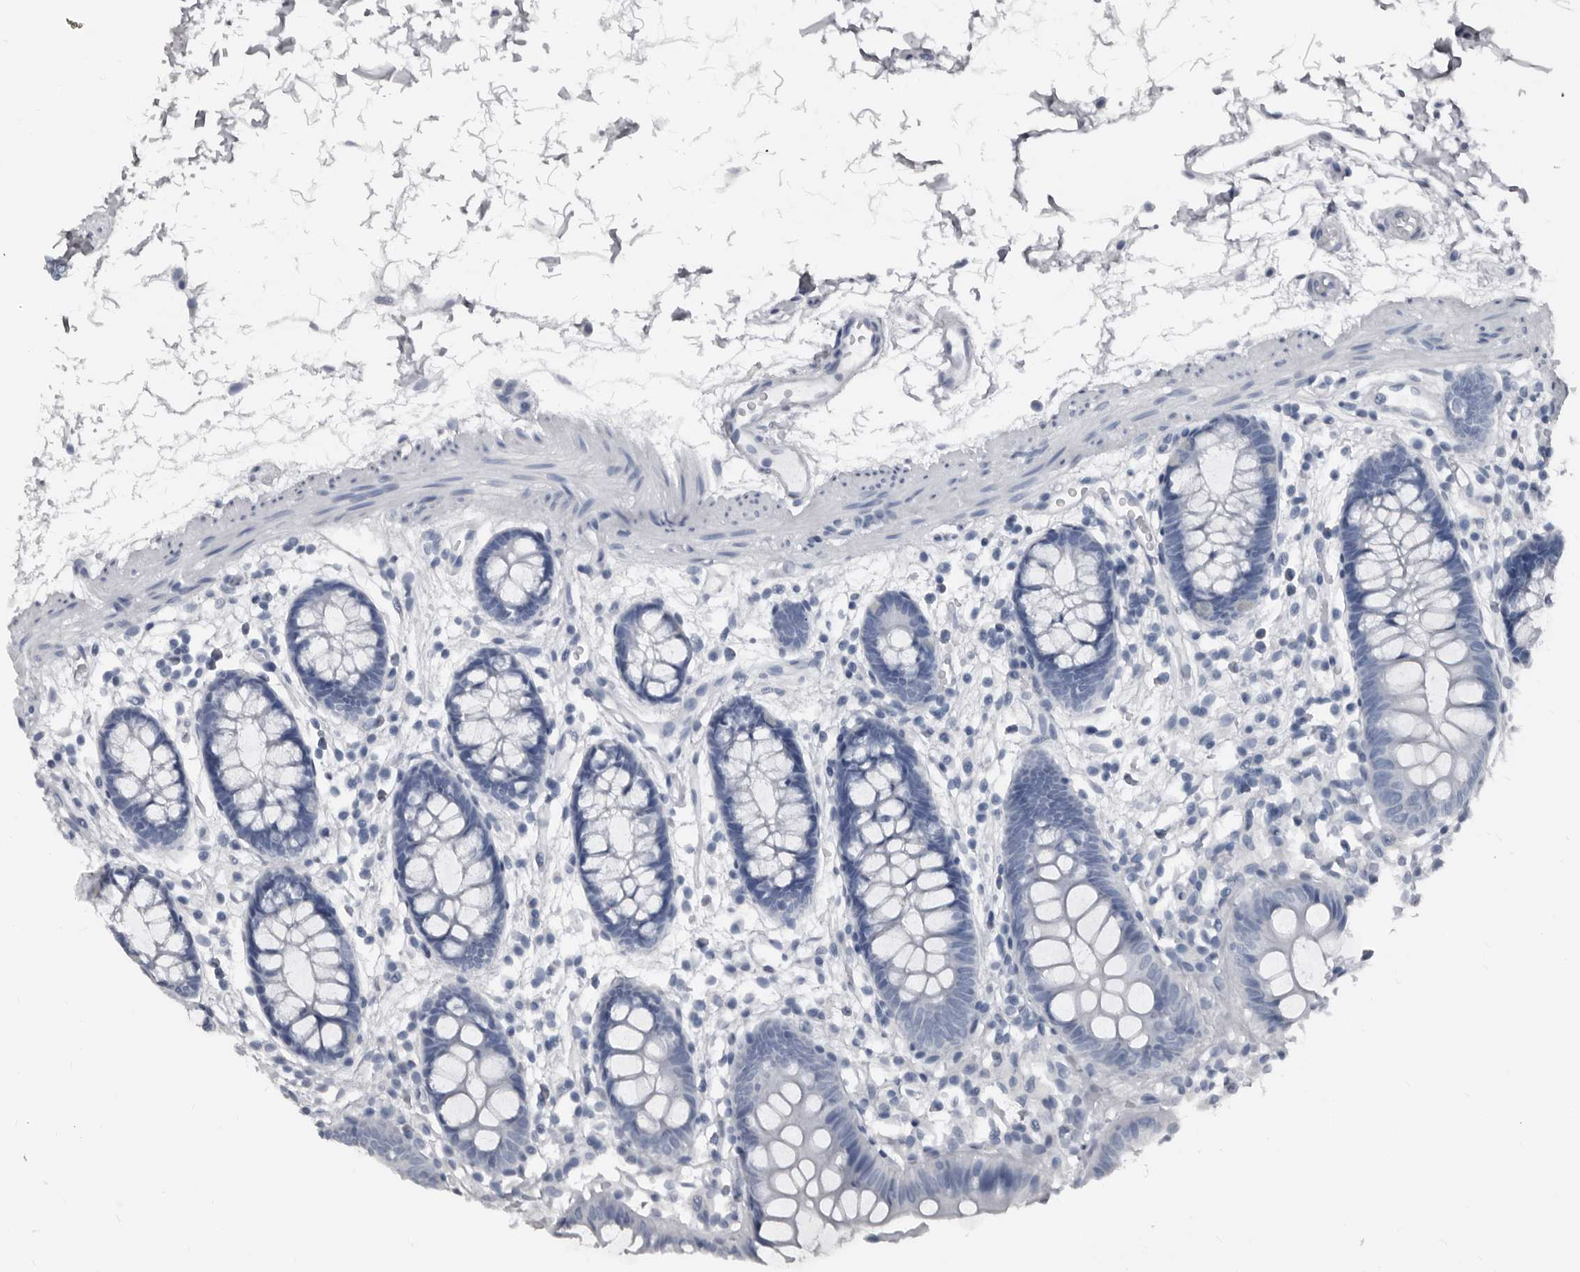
{"staining": {"intensity": "negative", "quantity": "none", "location": "none"}, "tissue": "colon", "cell_type": "Endothelial cells", "image_type": "normal", "snomed": [{"axis": "morphology", "description": "Normal tissue, NOS"}, {"axis": "topography", "description": "Colon"}], "caption": "Protein analysis of unremarkable colon exhibits no significant expression in endothelial cells.", "gene": "GREB1", "patient": {"sex": "male", "age": 56}}